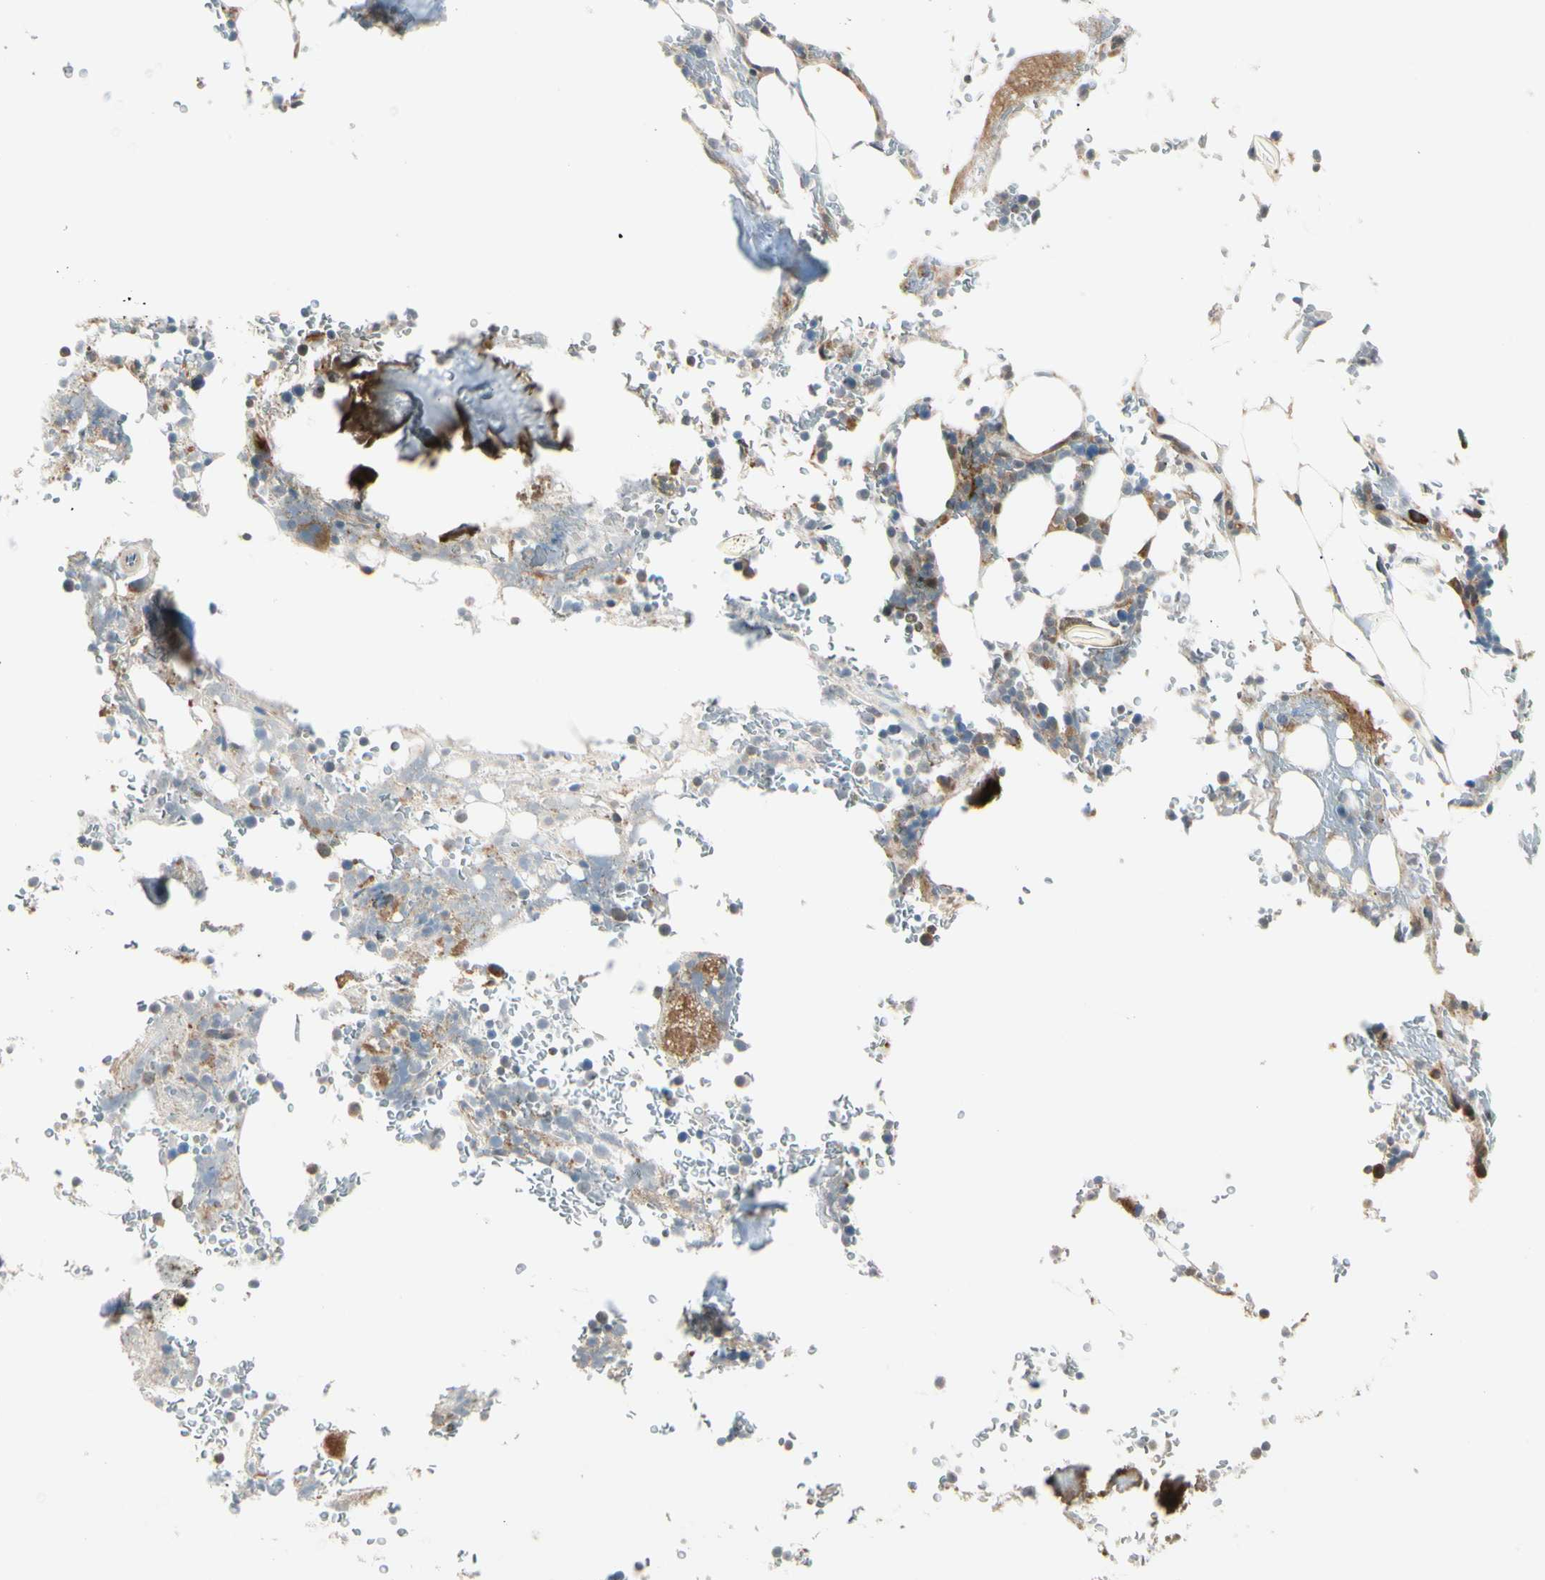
{"staining": {"intensity": "moderate", "quantity": "25%-75%", "location": "cytoplasmic/membranous"}, "tissue": "bone marrow", "cell_type": "Hematopoietic cells", "image_type": "normal", "snomed": [{"axis": "morphology", "description": "Normal tissue, NOS"}, {"axis": "topography", "description": "Bone marrow"}], "caption": "Protein expression analysis of benign human bone marrow reveals moderate cytoplasmic/membranous expression in about 25%-75% of hematopoietic cells.", "gene": "F2R", "patient": {"sex": "female", "age": 73}}